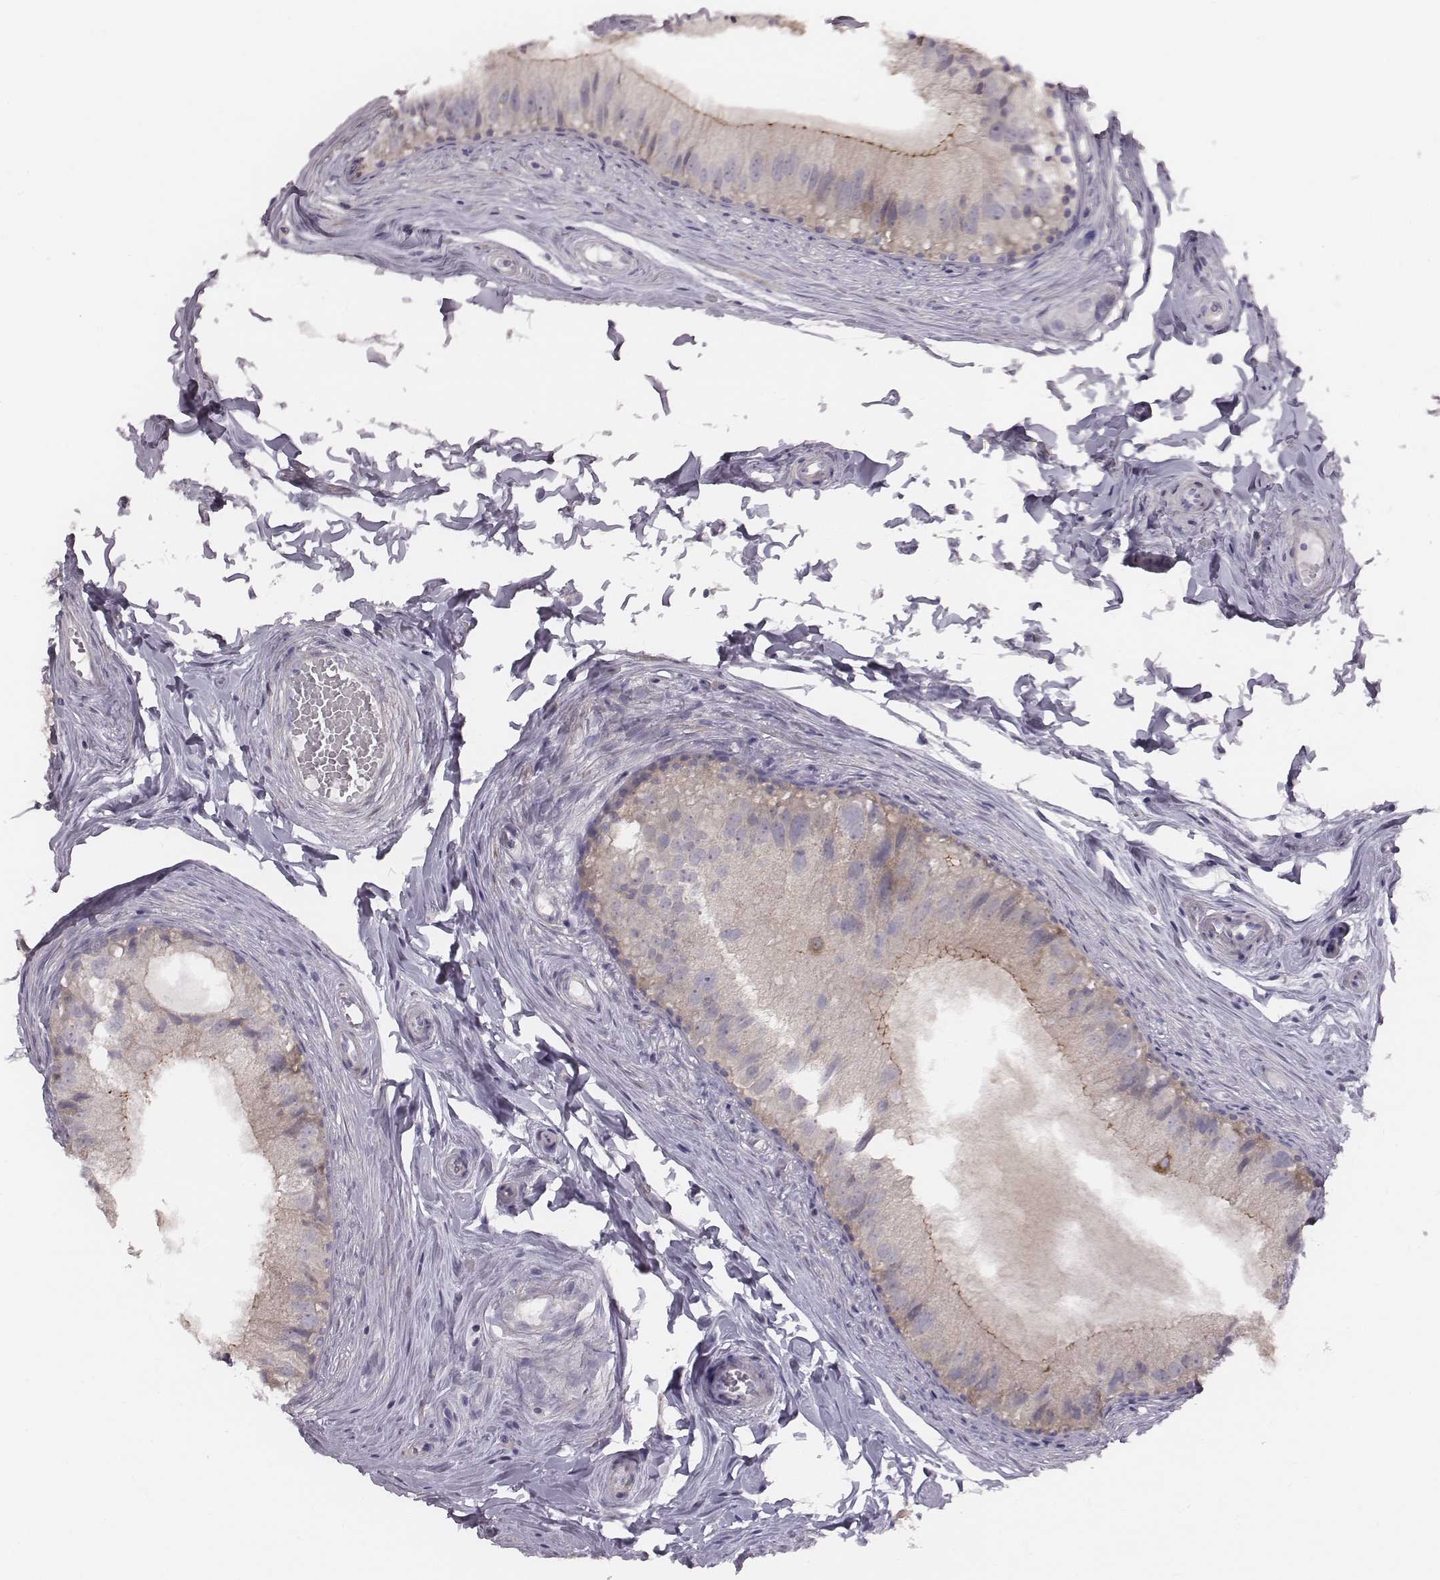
{"staining": {"intensity": "moderate", "quantity": ">75%", "location": "cytoplasmic/membranous"}, "tissue": "epididymis", "cell_type": "Glandular cells", "image_type": "normal", "snomed": [{"axis": "morphology", "description": "Normal tissue, NOS"}, {"axis": "topography", "description": "Epididymis"}], "caption": "Immunohistochemistry of benign human epididymis displays medium levels of moderate cytoplasmic/membranous expression in about >75% of glandular cells. (IHC, brightfield microscopy, high magnification).", "gene": "PRKCZ", "patient": {"sex": "male", "age": 45}}